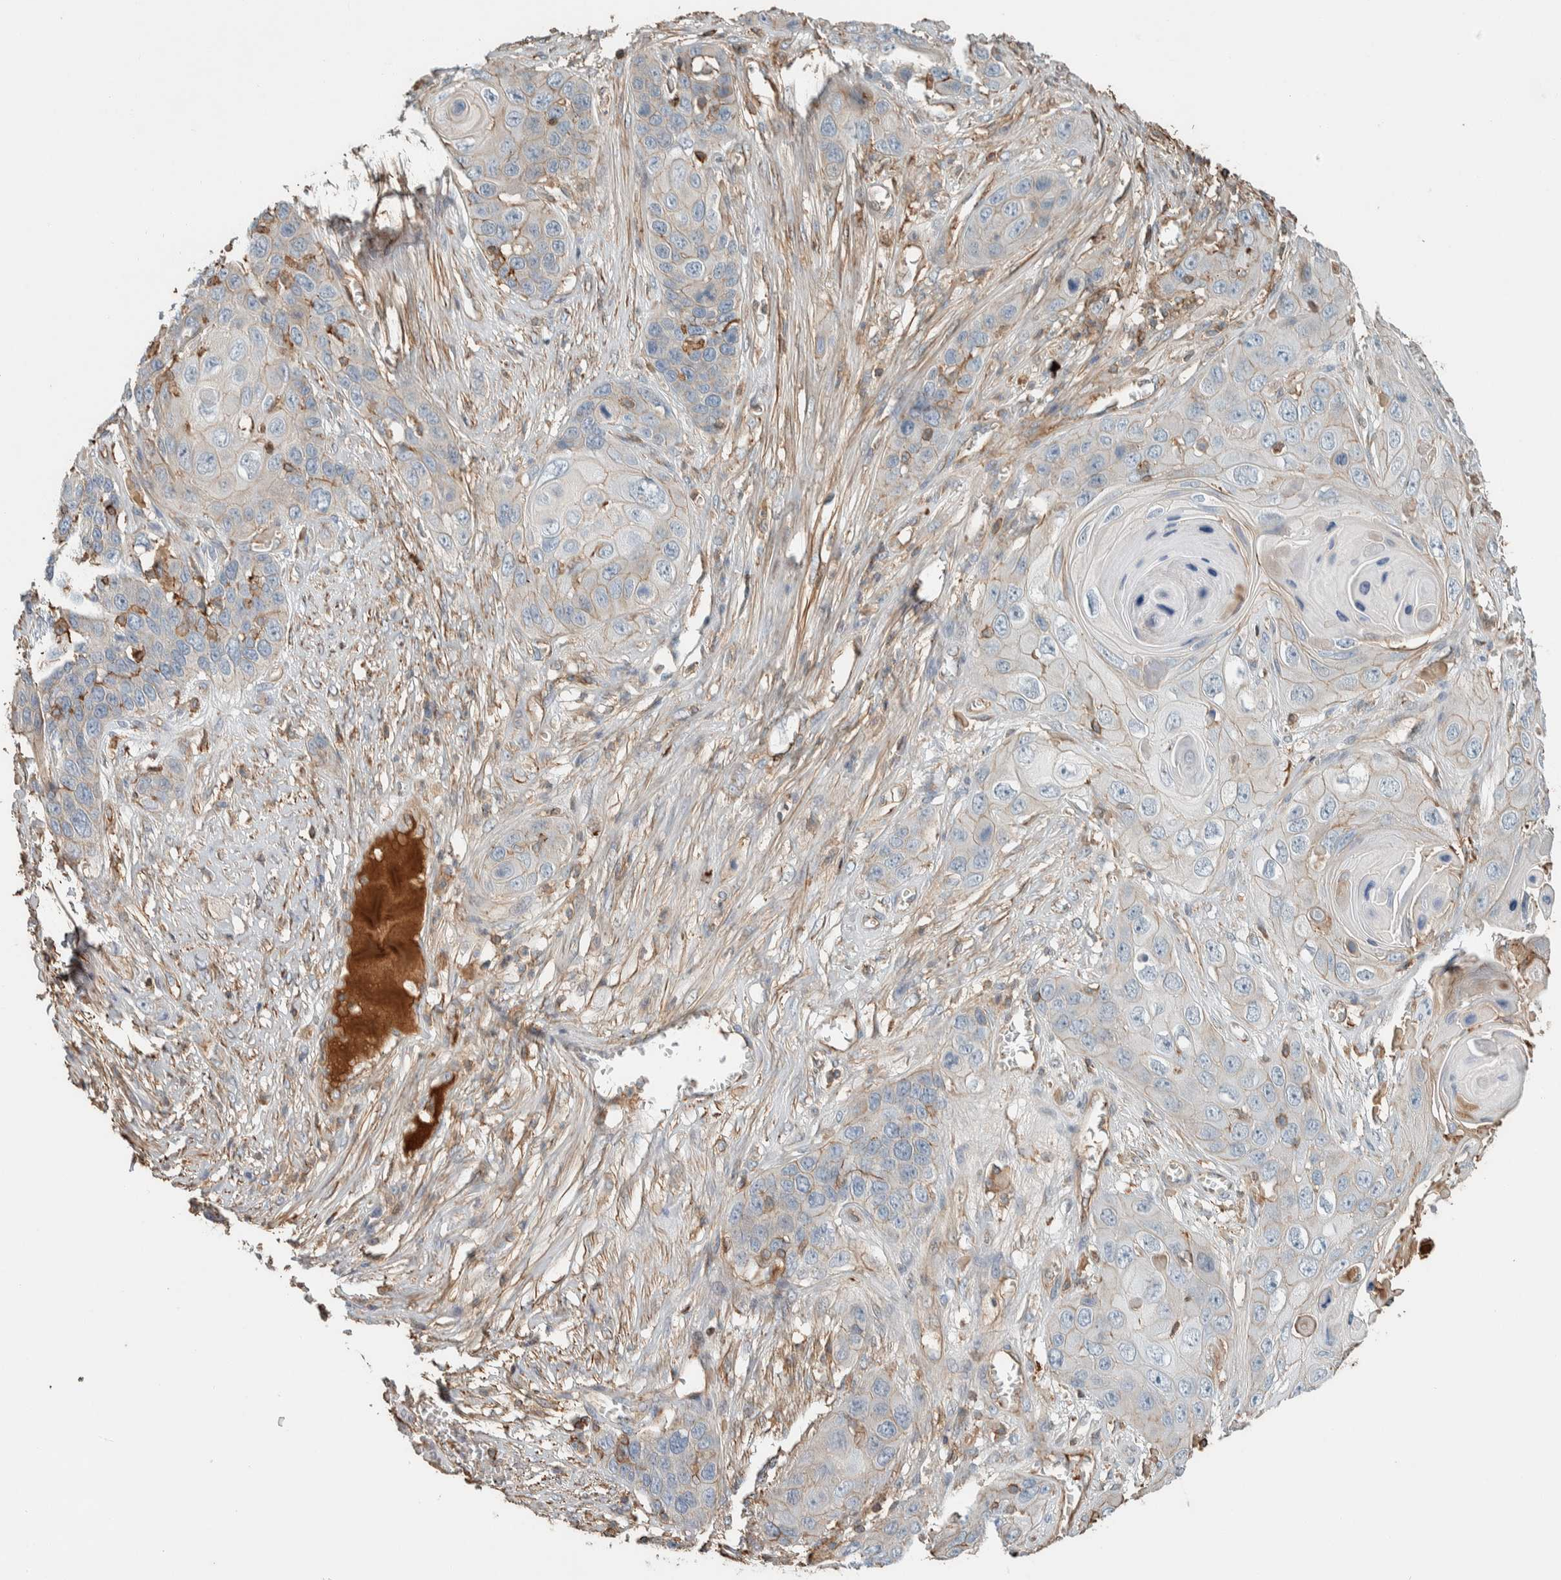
{"staining": {"intensity": "negative", "quantity": "none", "location": "none"}, "tissue": "skin cancer", "cell_type": "Tumor cells", "image_type": "cancer", "snomed": [{"axis": "morphology", "description": "Squamous cell carcinoma, NOS"}, {"axis": "topography", "description": "Skin"}], "caption": "Immunohistochemistry (IHC) histopathology image of squamous cell carcinoma (skin) stained for a protein (brown), which demonstrates no expression in tumor cells. (Stains: DAB (3,3'-diaminobenzidine) immunohistochemistry (IHC) with hematoxylin counter stain, Microscopy: brightfield microscopy at high magnification).", "gene": "CTBP2", "patient": {"sex": "male", "age": 55}}